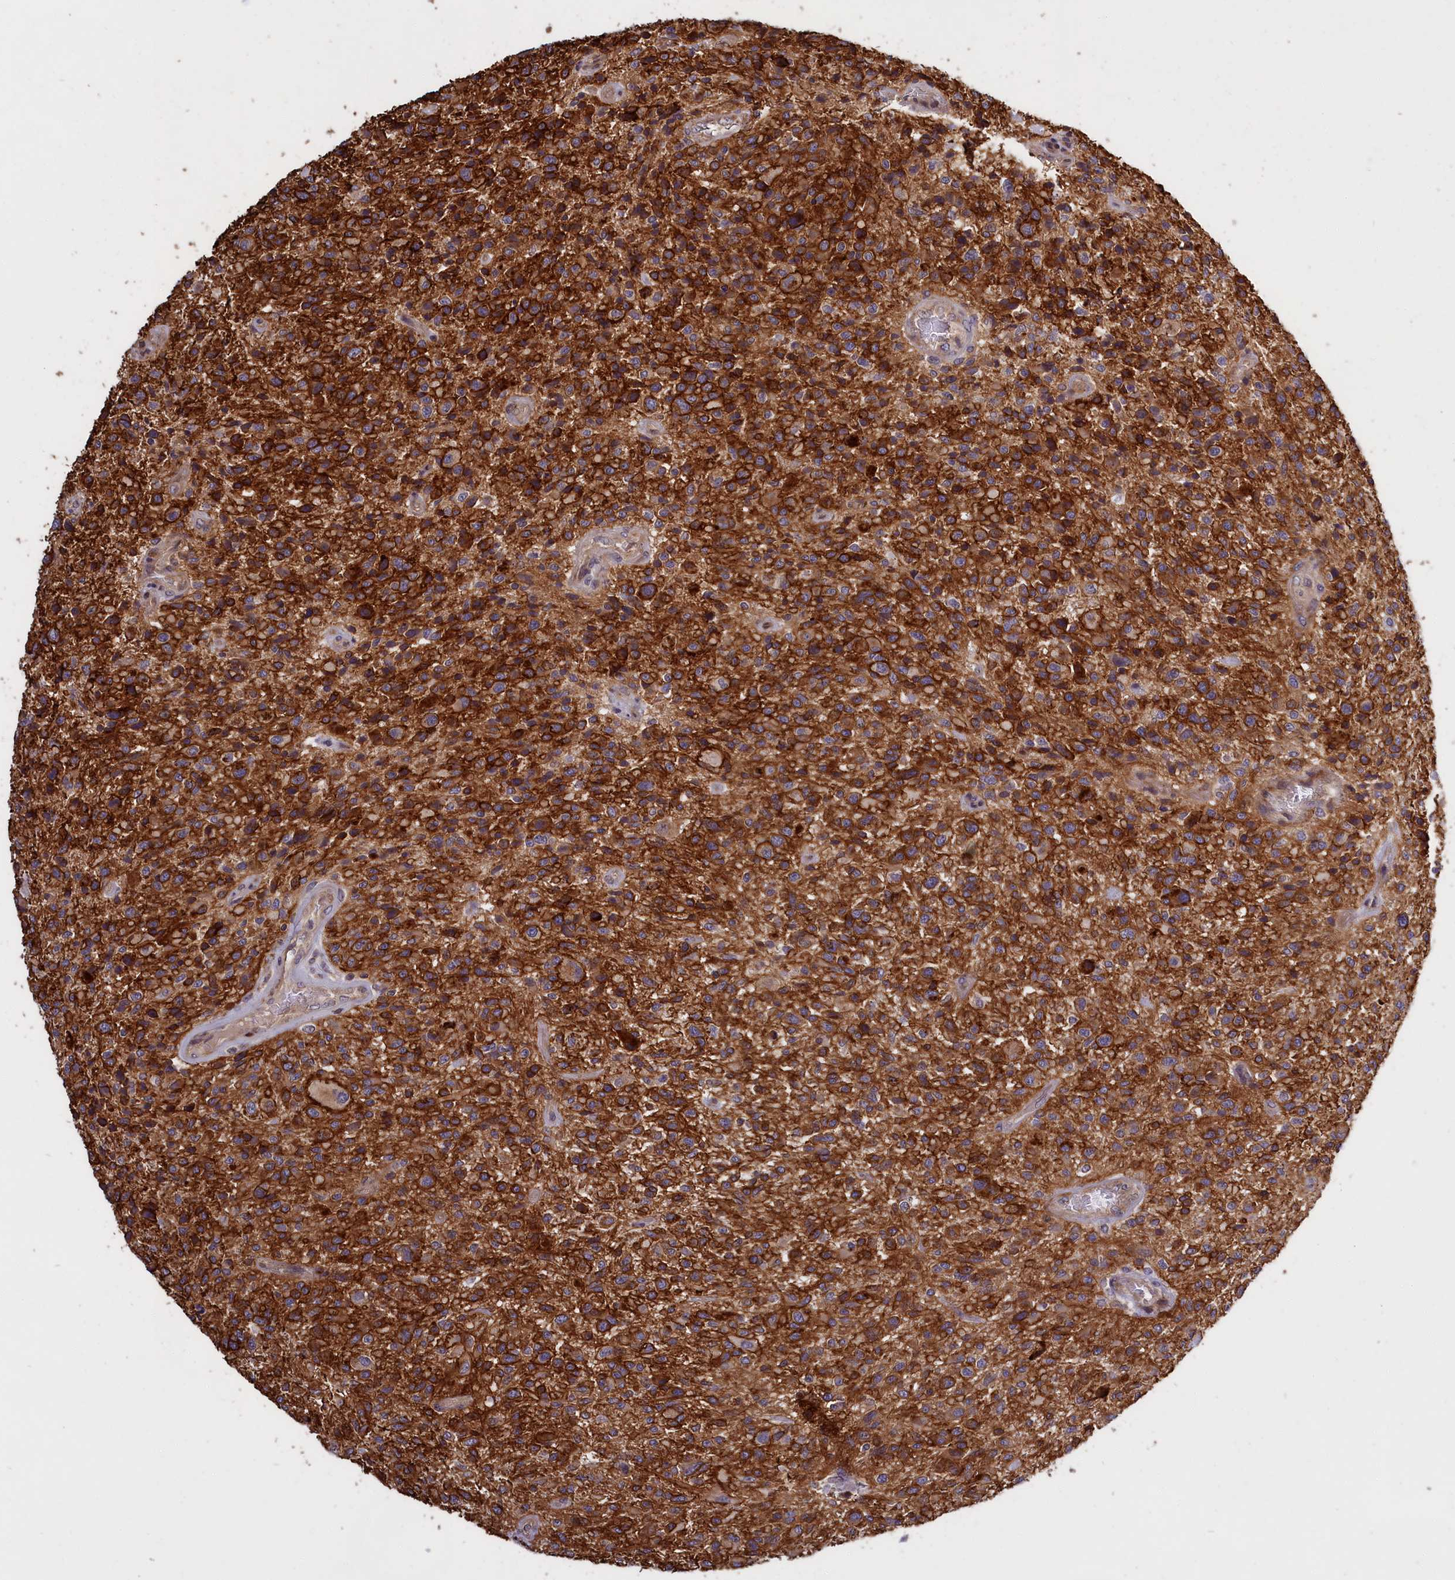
{"staining": {"intensity": "strong", "quantity": ">75%", "location": "cytoplasmic/membranous"}, "tissue": "glioma", "cell_type": "Tumor cells", "image_type": "cancer", "snomed": [{"axis": "morphology", "description": "Glioma, malignant, High grade"}, {"axis": "topography", "description": "Brain"}], "caption": "DAB (3,3'-diaminobenzidine) immunohistochemical staining of glioma displays strong cytoplasmic/membranous protein staining in approximately >75% of tumor cells. (DAB IHC with brightfield microscopy, high magnification).", "gene": "DENND1B", "patient": {"sex": "male", "age": 47}}